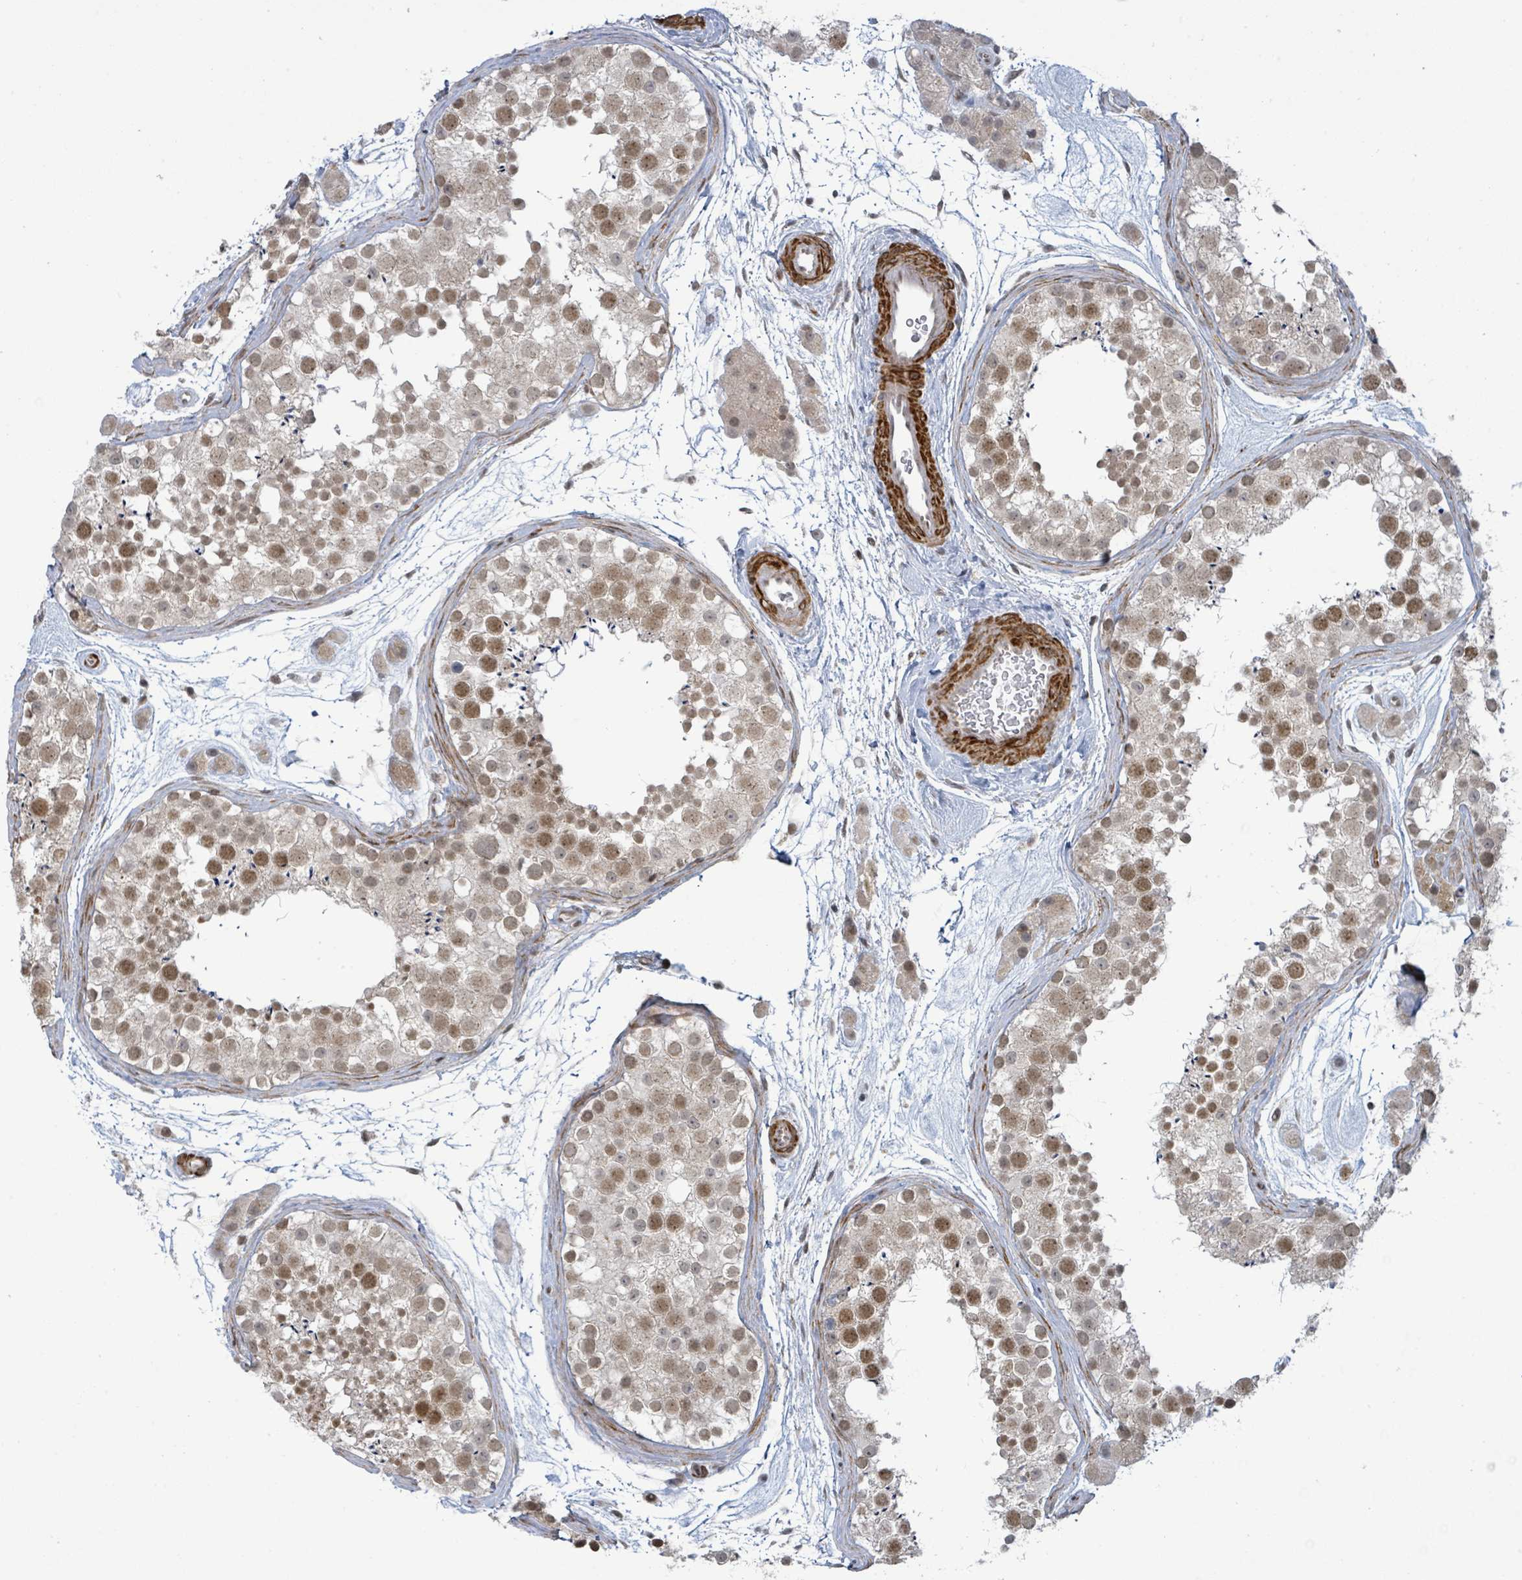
{"staining": {"intensity": "moderate", "quantity": ">75%", "location": "nuclear"}, "tissue": "testis", "cell_type": "Cells in seminiferous ducts", "image_type": "normal", "snomed": [{"axis": "morphology", "description": "Normal tissue, NOS"}, {"axis": "topography", "description": "Testis"}], "caption": "Protein expression analysis of unremarkable human testis reveals moderate nuclear expression in about >75% of cells in seminiferous ducts. (brown staining indicates protein expression, while blue staining denotes nuclei).", "gene": "SBF2", "patient": {"sex": "male", "age": 41}}